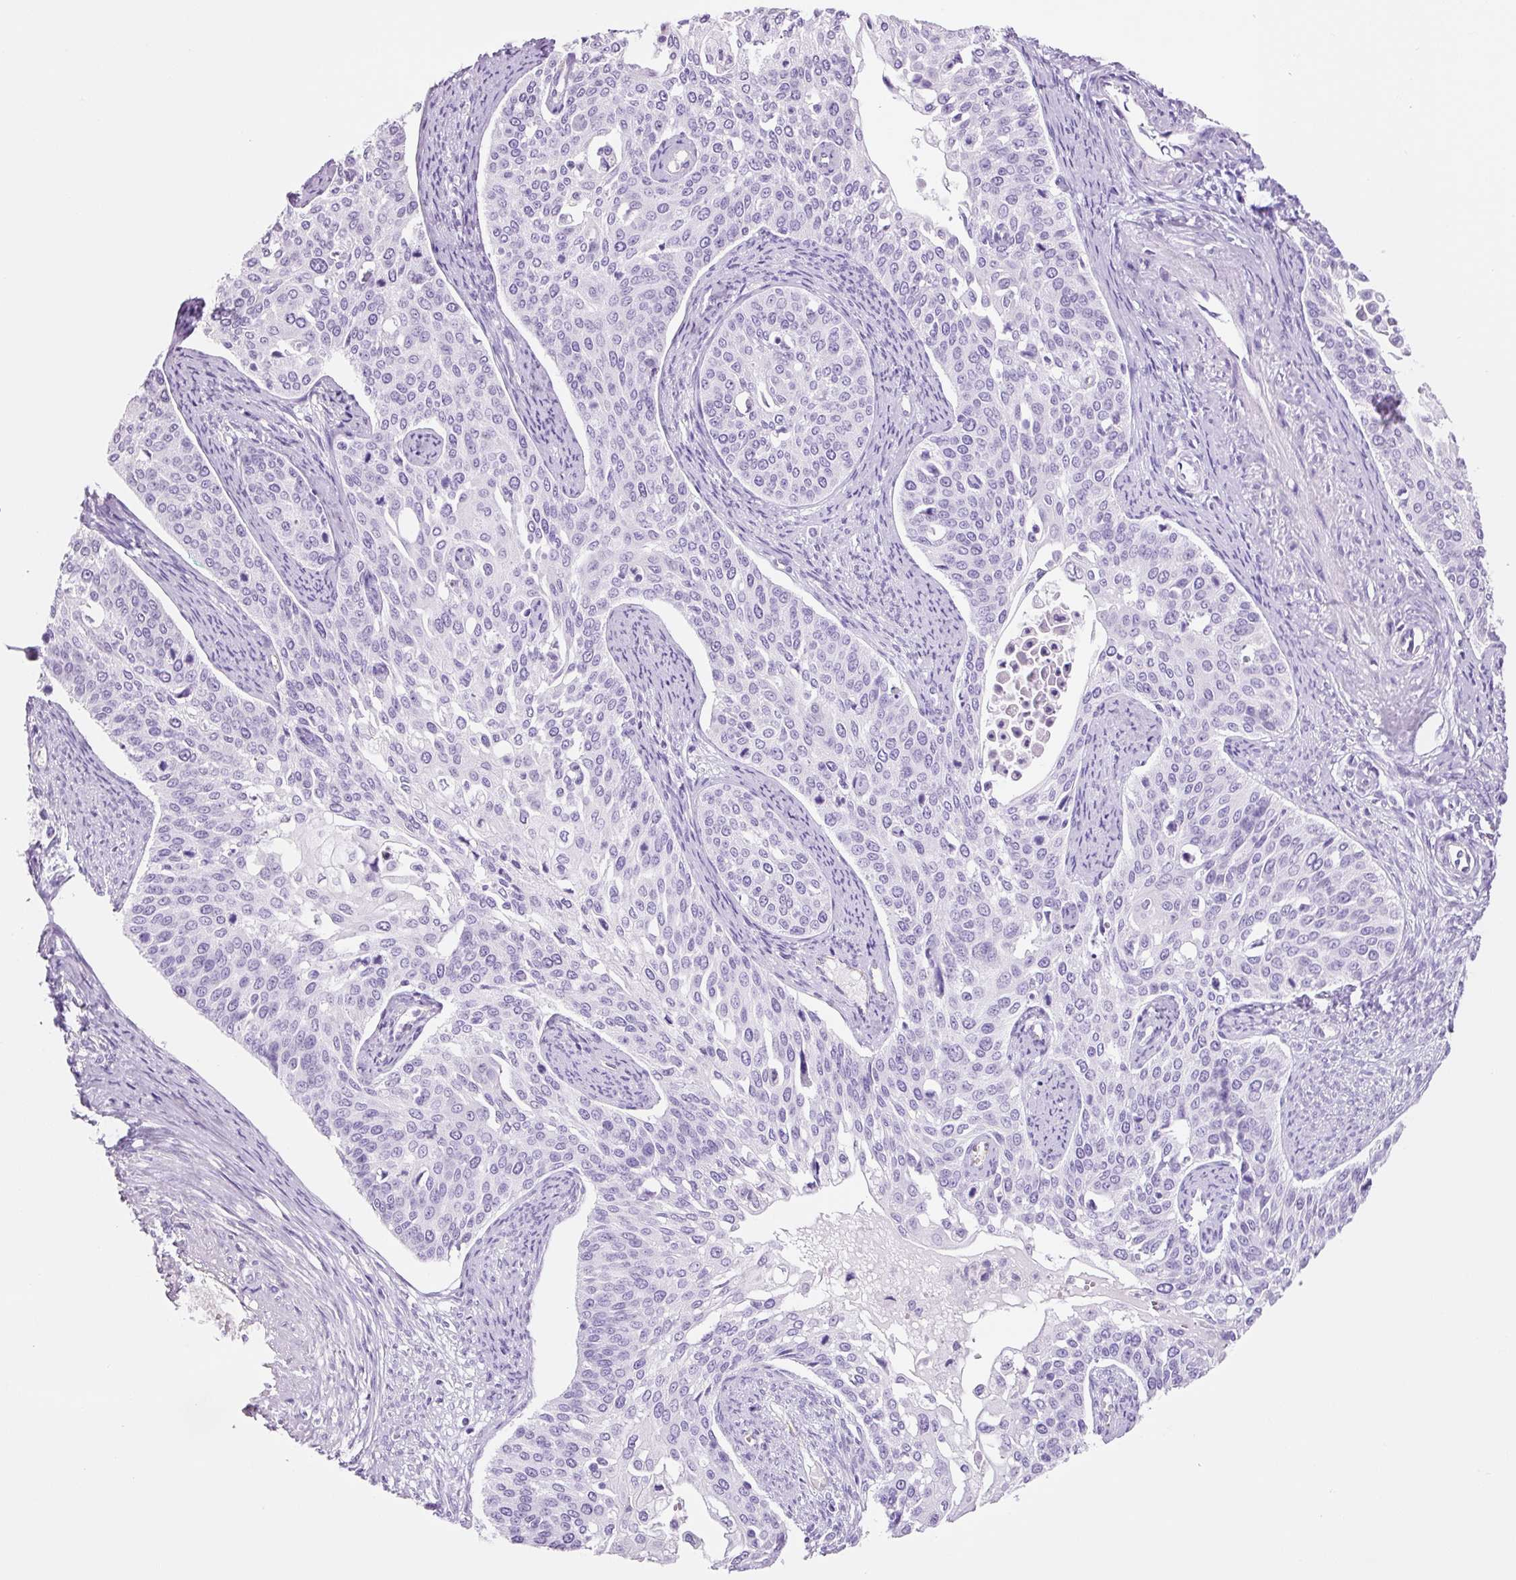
{"staining": {"intensity": "negative", "quantity": "none", "location": "none"}, "tissue": "cervical cancer", "cell_type": "Tumor cells", "image_type": "cancer", "snomed": [{"axis": "morphology", "description": "Squamous cell carcinoma, NOS"}, {"axis": "topography", "description": "Cervix"}], "caption": "Immunohistochemical staining of human cervical squamous cell carcinoma displays no significant expression in tumor cells.", "gene": "ADSS1", "patient": {"sex": "female", "age": 44}}